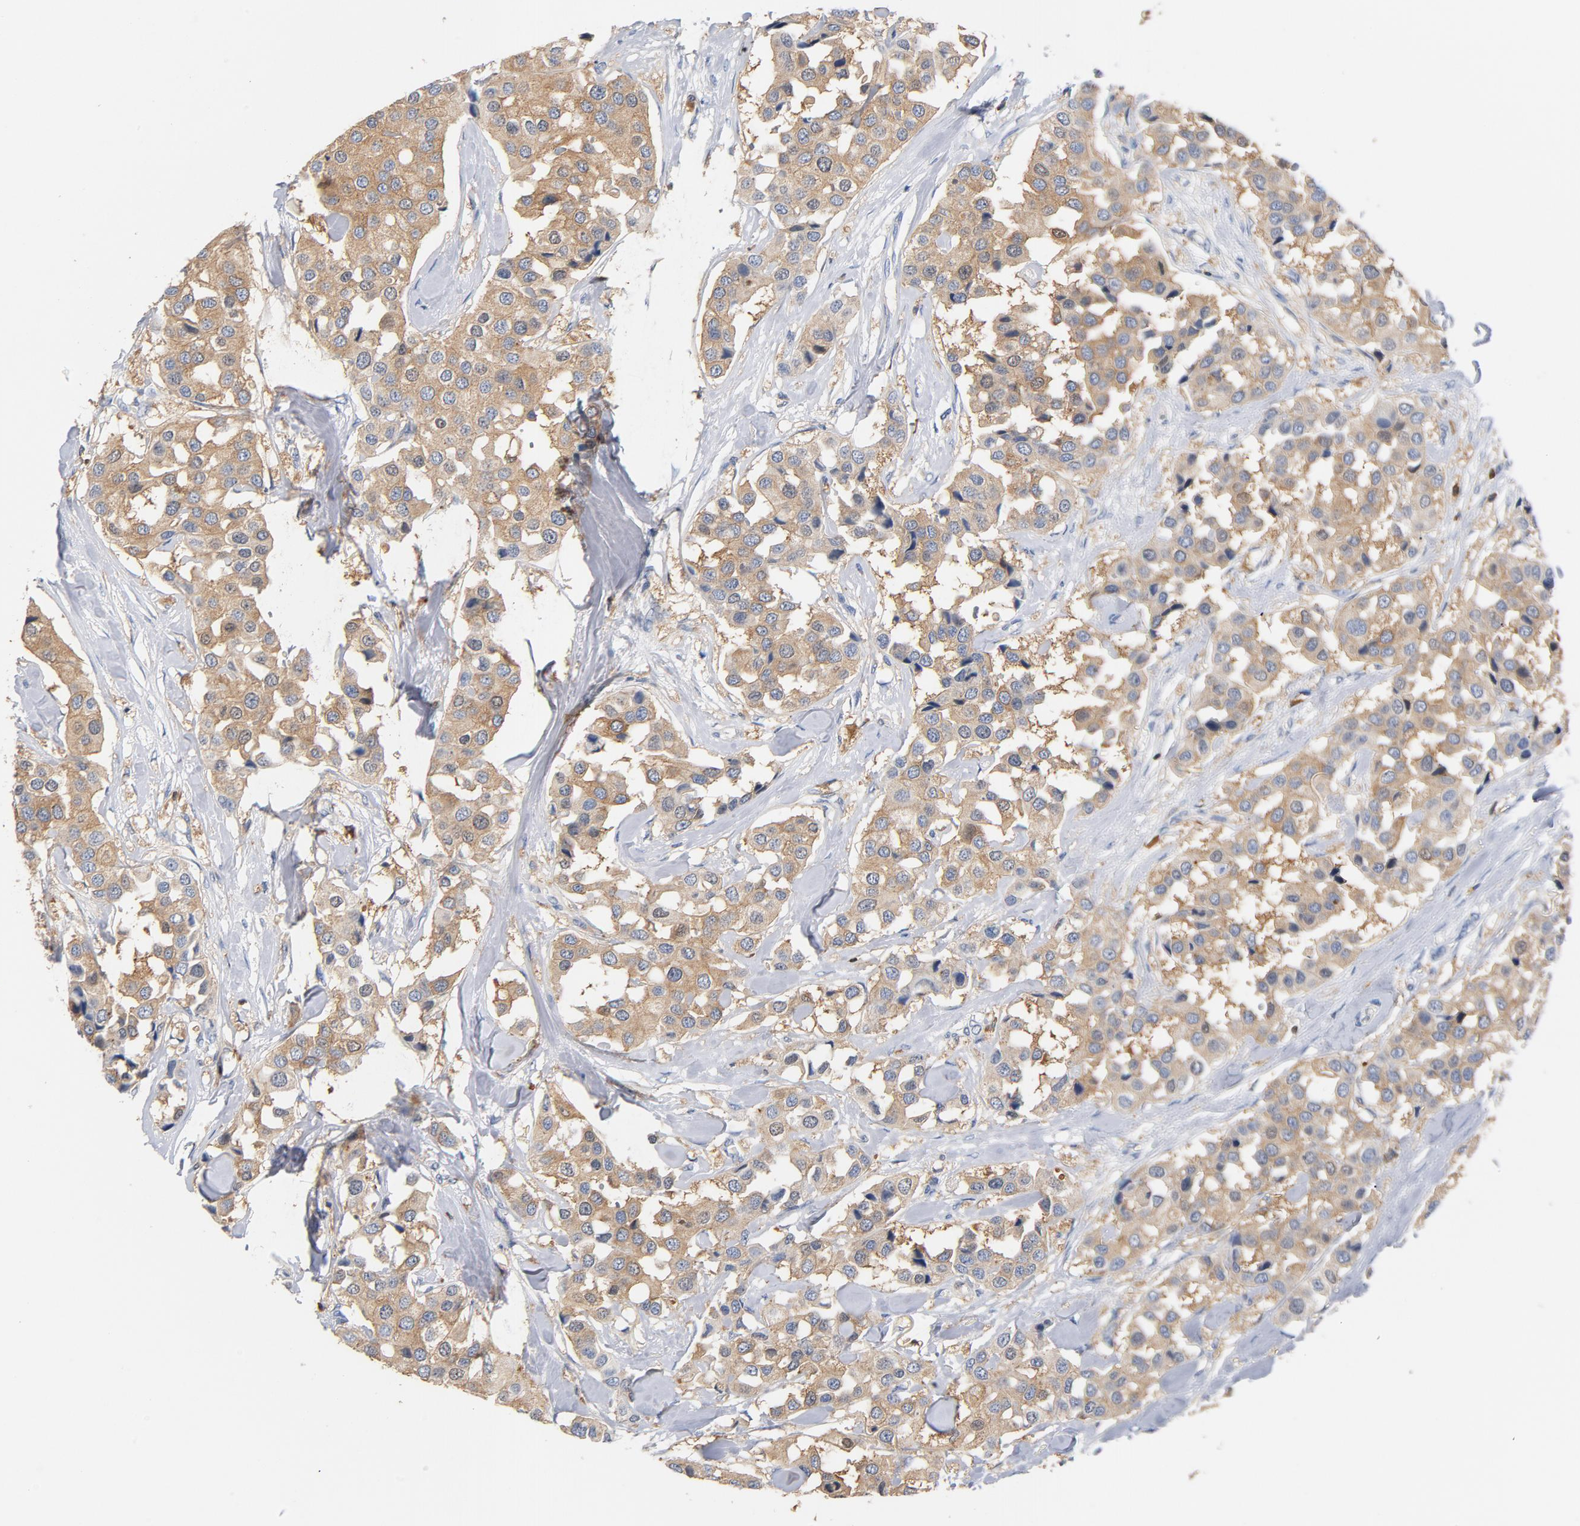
{"staining": {"intensity": "weak", "quantity": ">75%", "location": "cytoplasmic/membranous"}, "tissue": "breast cancer", "cell_type": "Tumor cells", "image_type": "cancer", "snomed": [{"axis": "morphology", "description": "Duct carcinoma"}, {"axis": "topography", "description": "Breast"}], "caption": "Breast cancer (invasive ductal carcinoma) stained for a protein reveals weak cytoplasmic/membranous positivity in tumor cells. The protein is stained brown, and the nuclei are stained in blue (DAB IHC with brightfield microscopy, high magnification).", "gene": "EZR", "patient": {"sex": "female", "age": 80}}